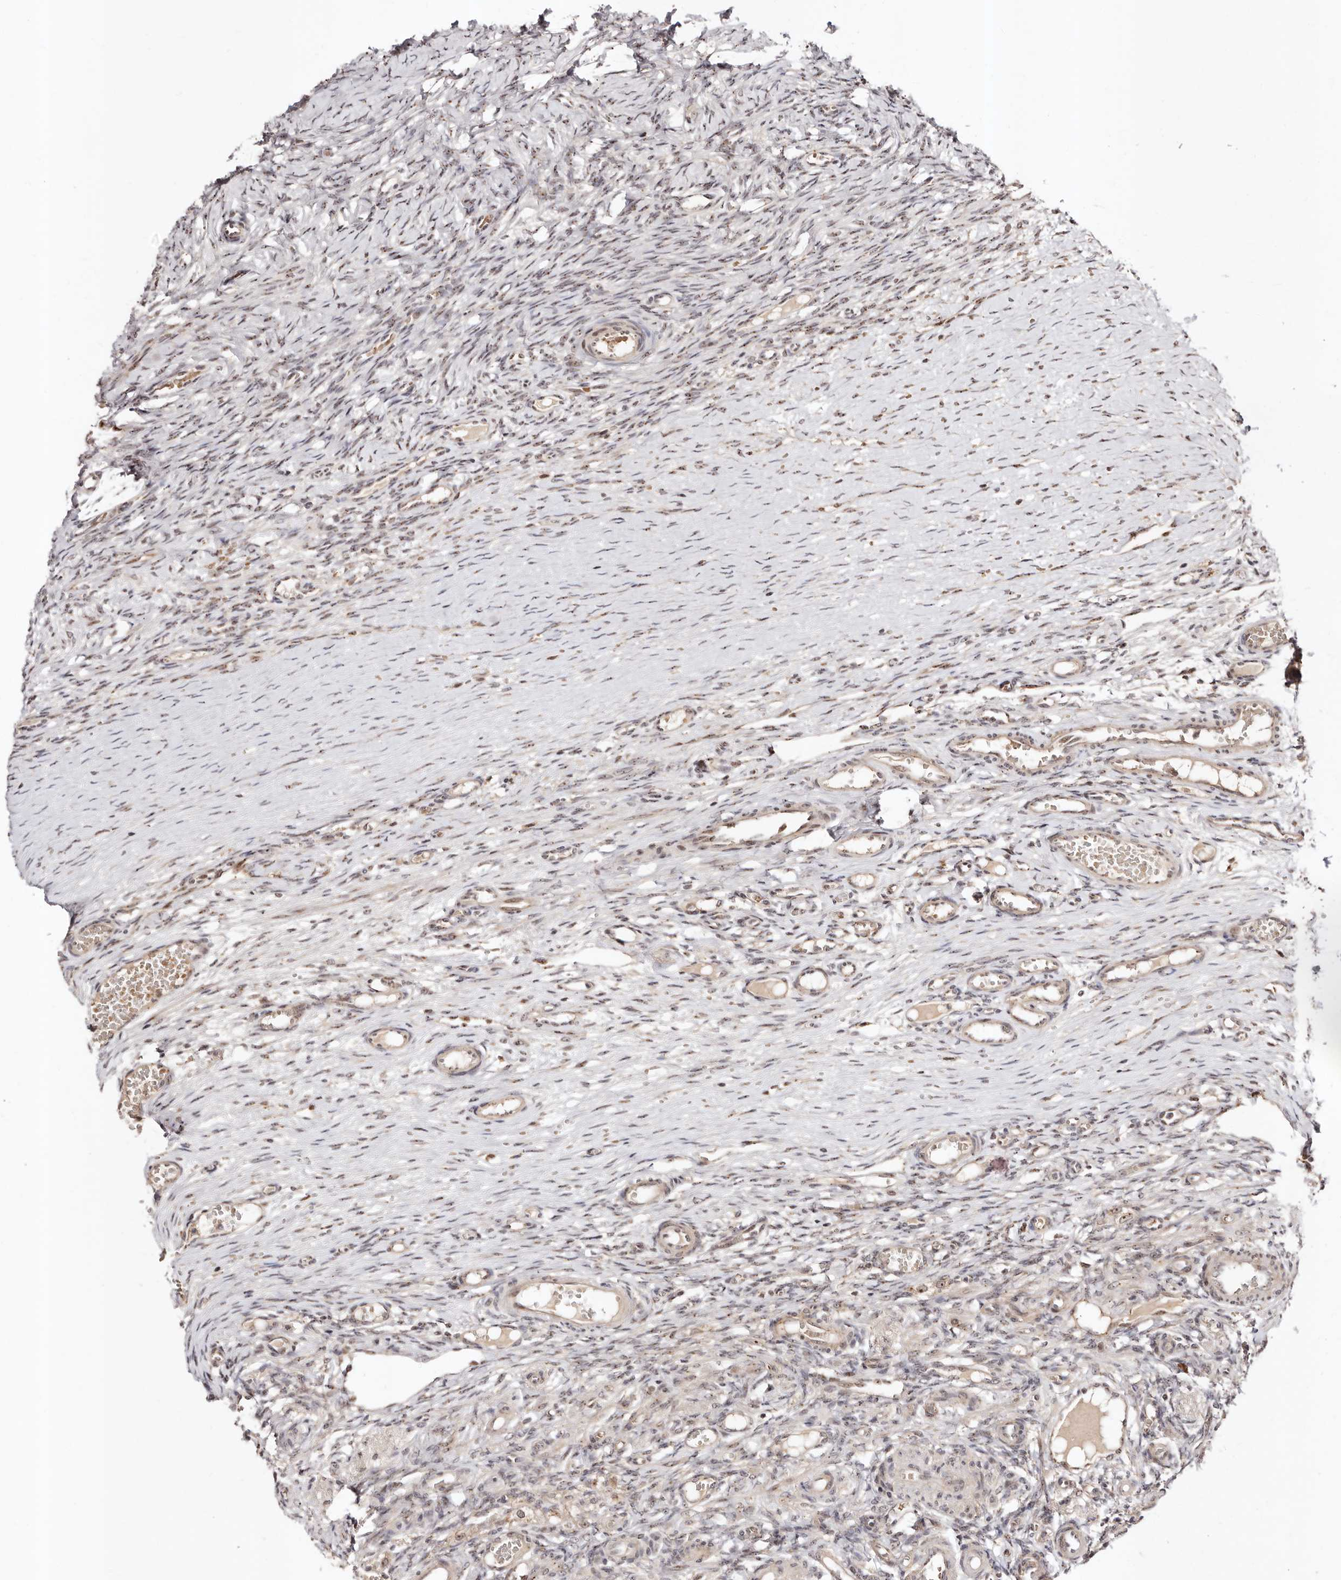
{"staining": {"intensity": "weak", "quantity": ">75%", "location": "nuclear"}, "tissue": "ovary", "cell_type": "Ovarian stroma cells", "image_type": "normal", "snomed": [{"axis": "morphology", "description": "Adenocarcinoma, NOS"}, {"axis": "topography", "description": "Endometrium"}], "caption": "Ovarian stroma cells display weak nuclear expression in approximately >75% of cells in unremarkable ovary. (DAB (3,3'-diaminobenzidine) IHC with brightfield microscopy, high magnification).", "gene": "APOL6", "patient": {"sex": "female", "age": 32}}